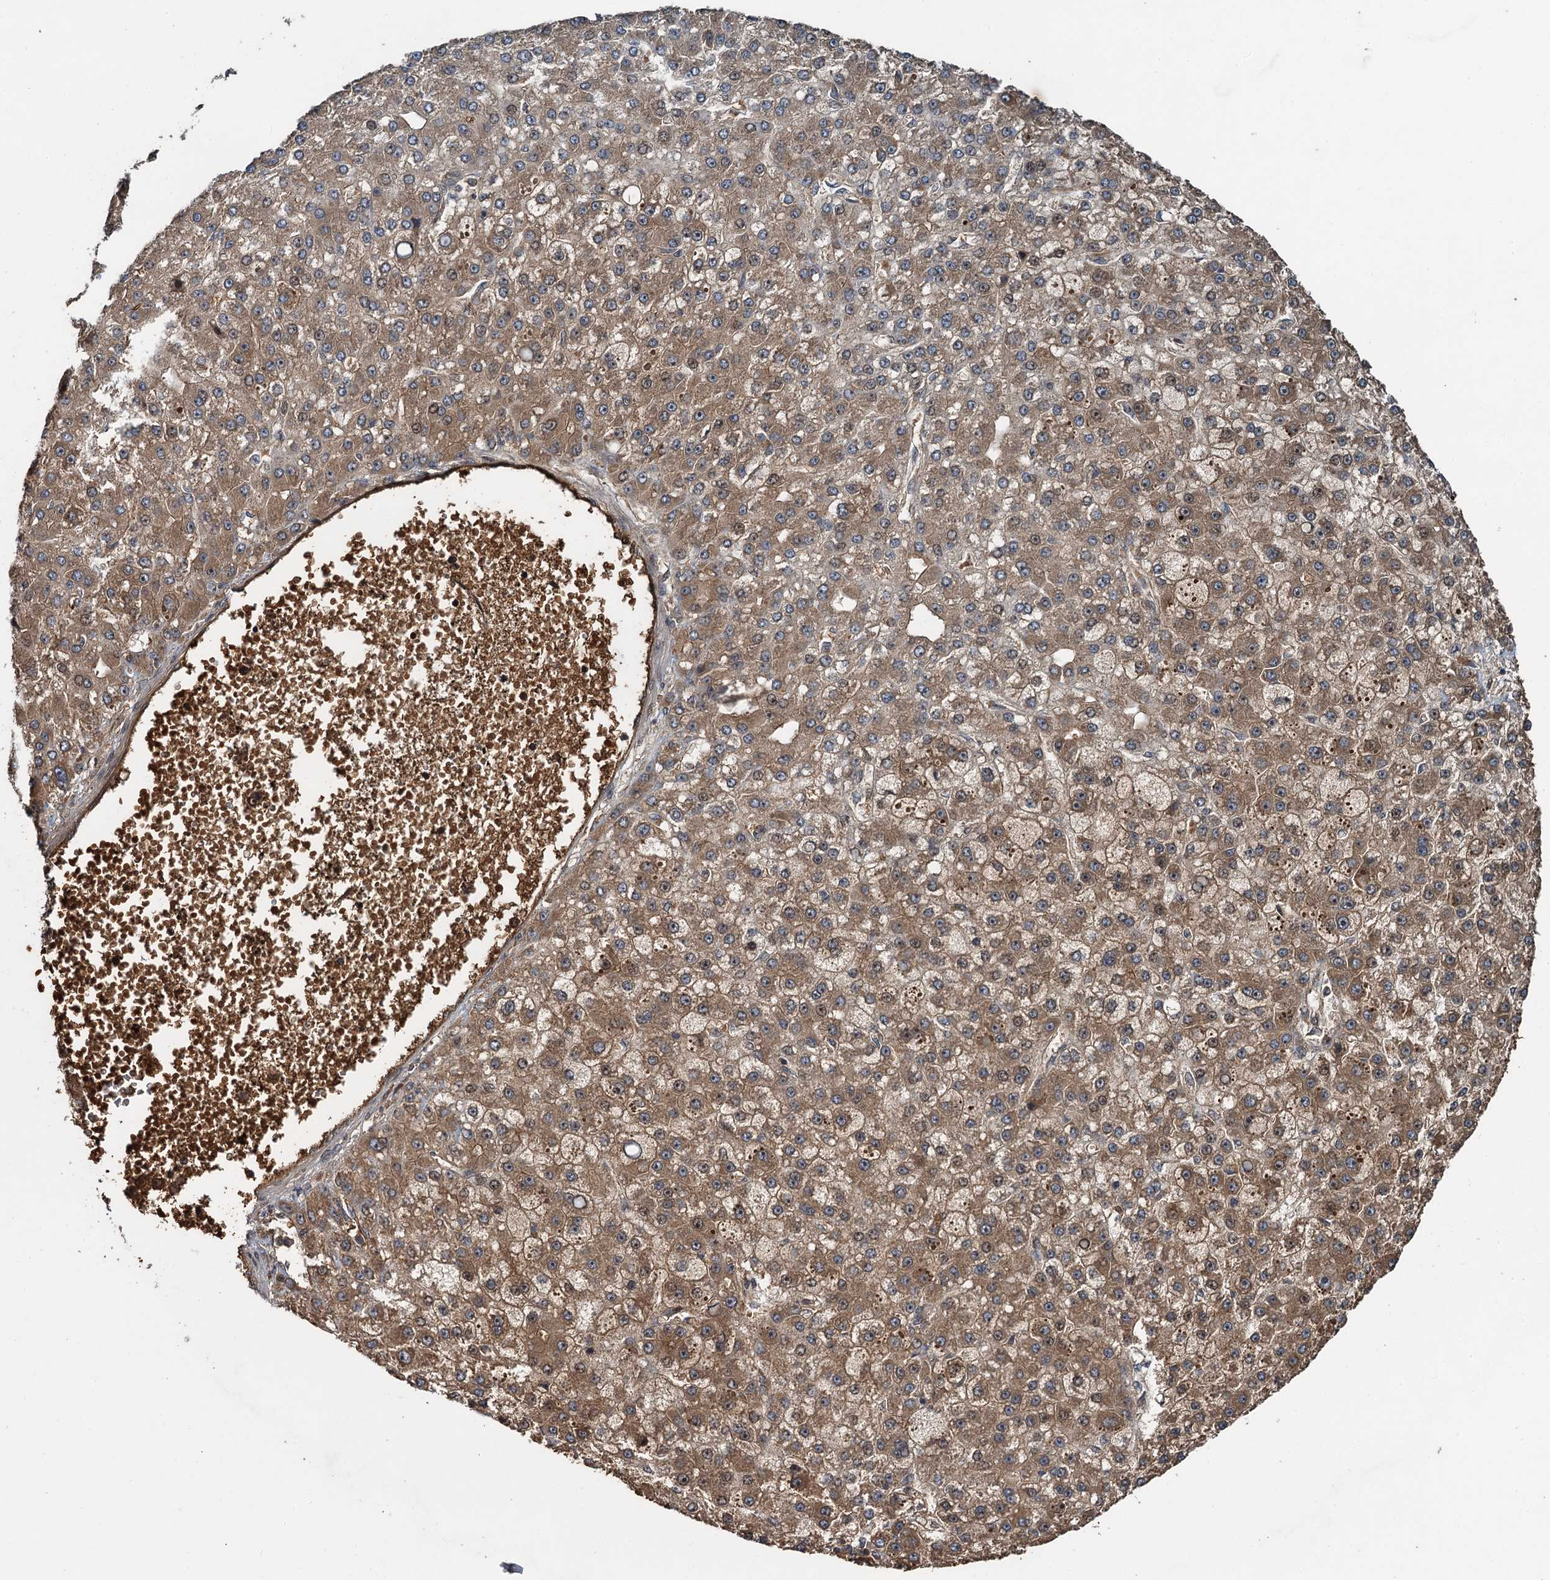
{"staining": {"intensity": "moderate", "quantity": ">75%", "location": "cytoplasmic/membranous"}, "tissue": "liver cancer", "cell_type": "Tumor cells", "image_type": "cancer", "snomed": [{"axis": "morphology", "description": "Carcinoma, Hepatocellular, NOS"}, {"axis": "topography", "description": "Liver"}], "caption": "Moderate cytoplasmic/membranous staining for a protein is identified in about >75% of tumor cells of liver cancer (hepatocellular carcinoma) using immunohistochemistry.", "gene": "SNX32", "patient": {"sex": "male", "age": 67}}